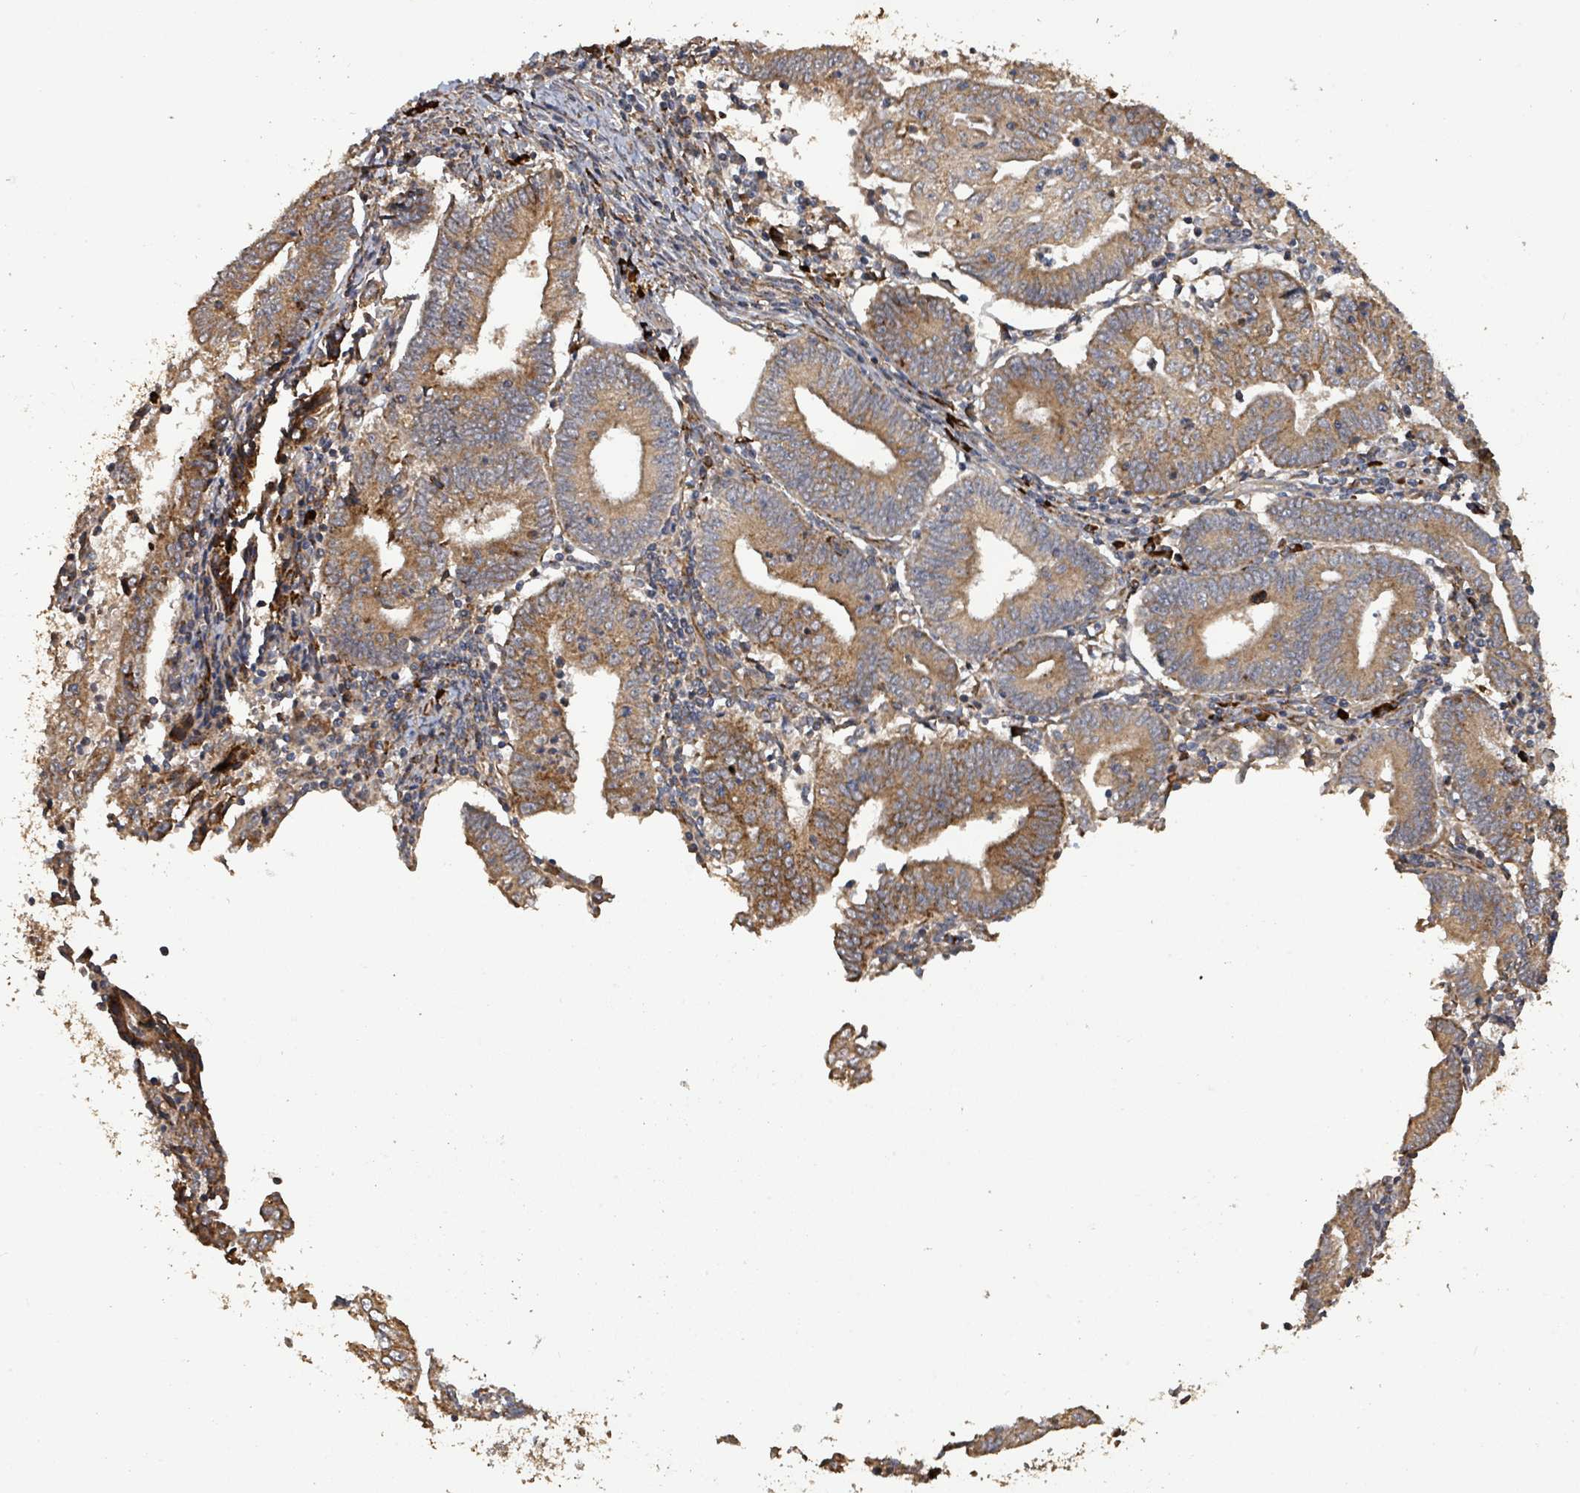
{"staining": {"intensity": "moderate", "quantity": ">75%", "location": "cytoplasmic/membranous"}, "tissue": "endometrial cancer", "cell_type": "Tumor cells", "image_type": "cancer", "snomed": [{"axis": "morphology", "description": "Adenocarcinoma, NOS"}, {"axis": "topography", "description": "Endometrium"}], "caption": "Endometrial cancer stained with a brown dye reveals moderate cytoplasmic/membranous positive staining in about >75% of tumor cells.", "gene": "STARD4", "patient": {"sex": "female", "age": 60}}